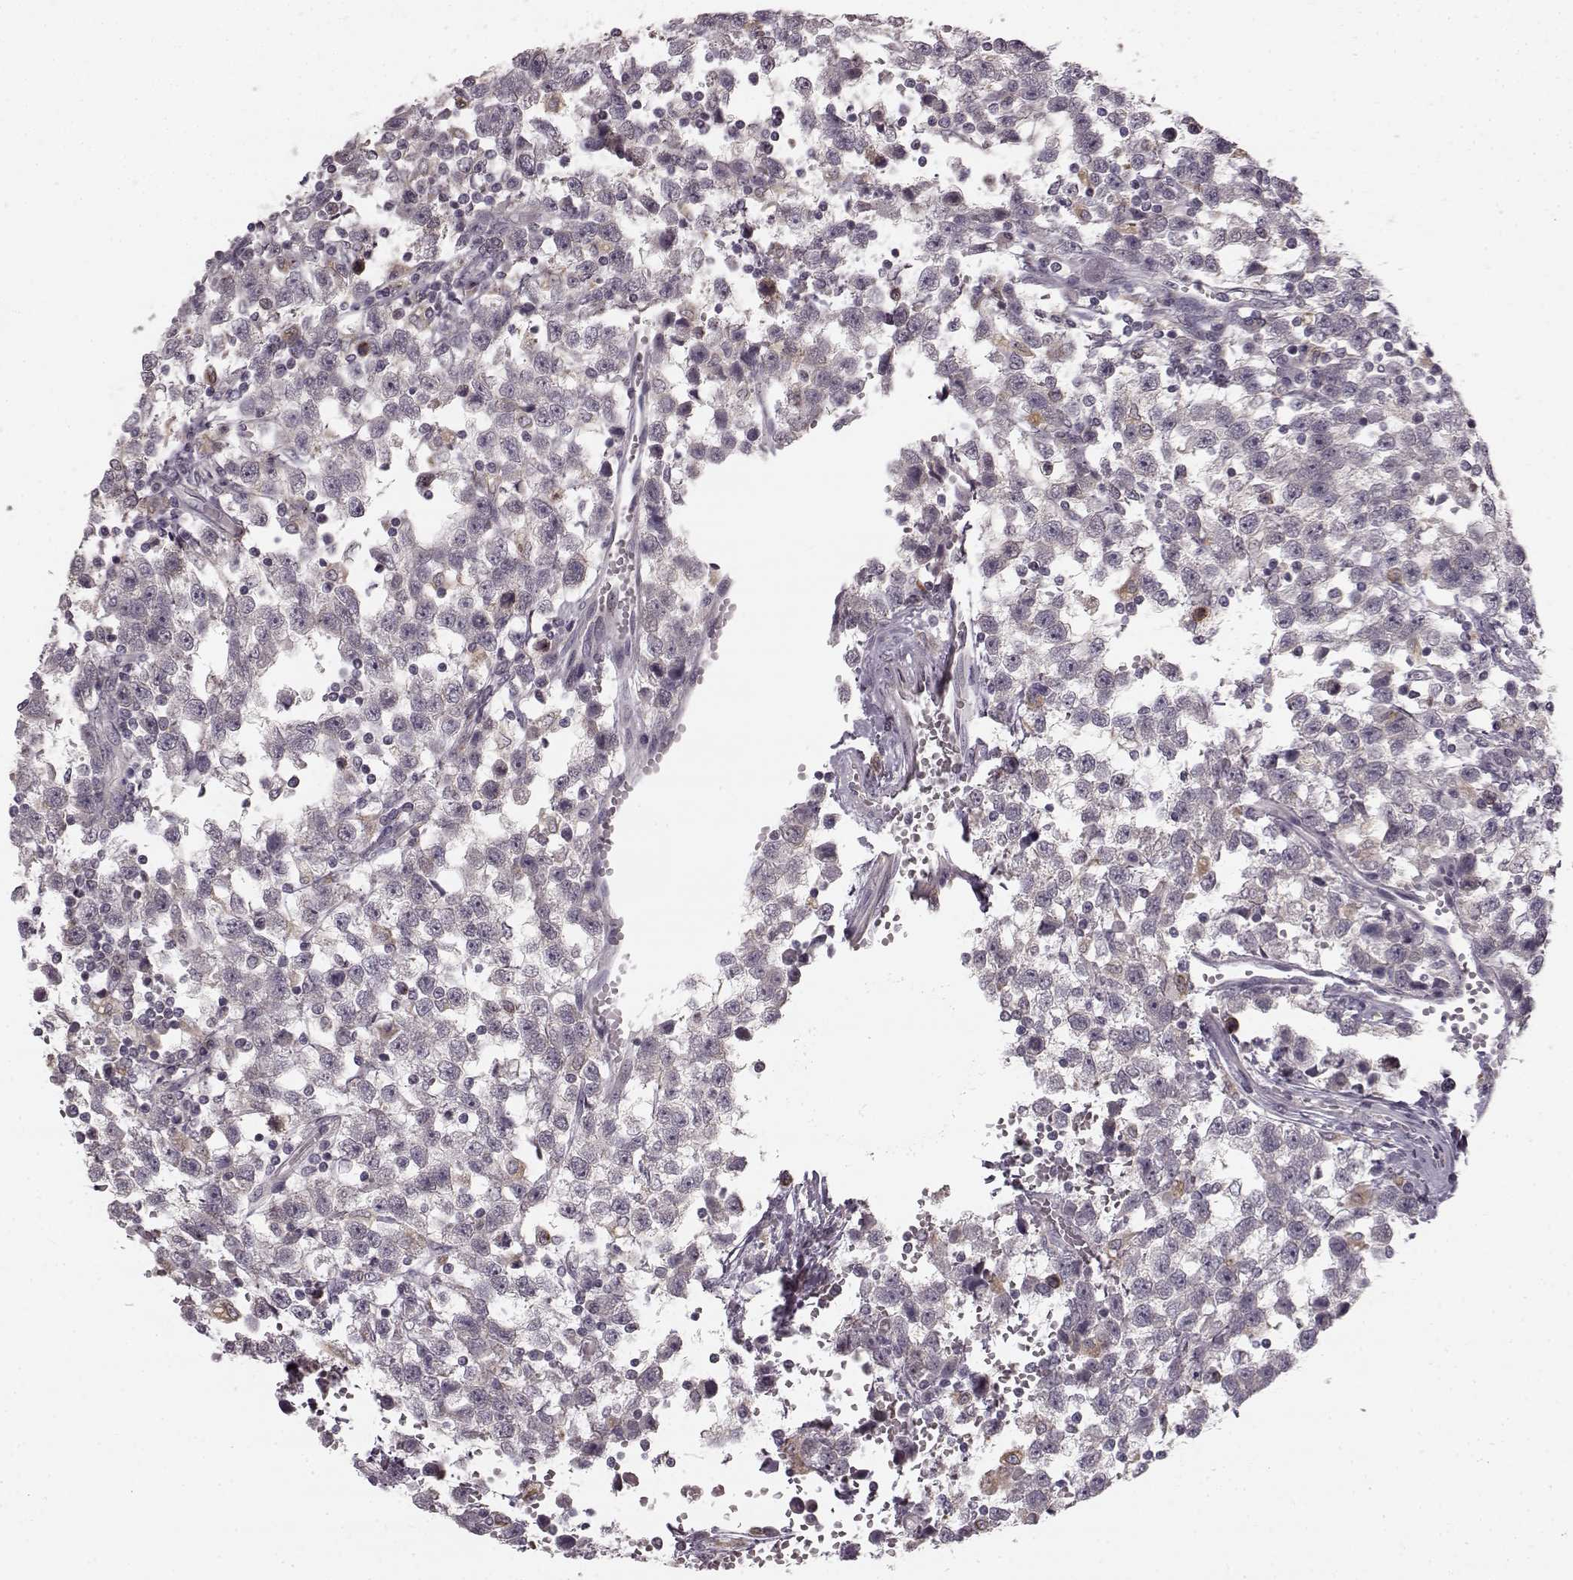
{"staining": {"intensity": "negative", "quantity": "none", "location": "none"}, "tissue": "testis cancer", "cell_type": "Tumor cells", "image_type": "cancer", "snomed": [{"axis": "morphology", "description": "Seminoma, NOS"}, {"axis": "topography", "description": "Testis"}], "caption": "An IHC image of testis seminoma is shown. There is no staining in tumor cells of testis seminoma.", "gene": "HMMR", "patient": {"sex": "male", "age": 34}}